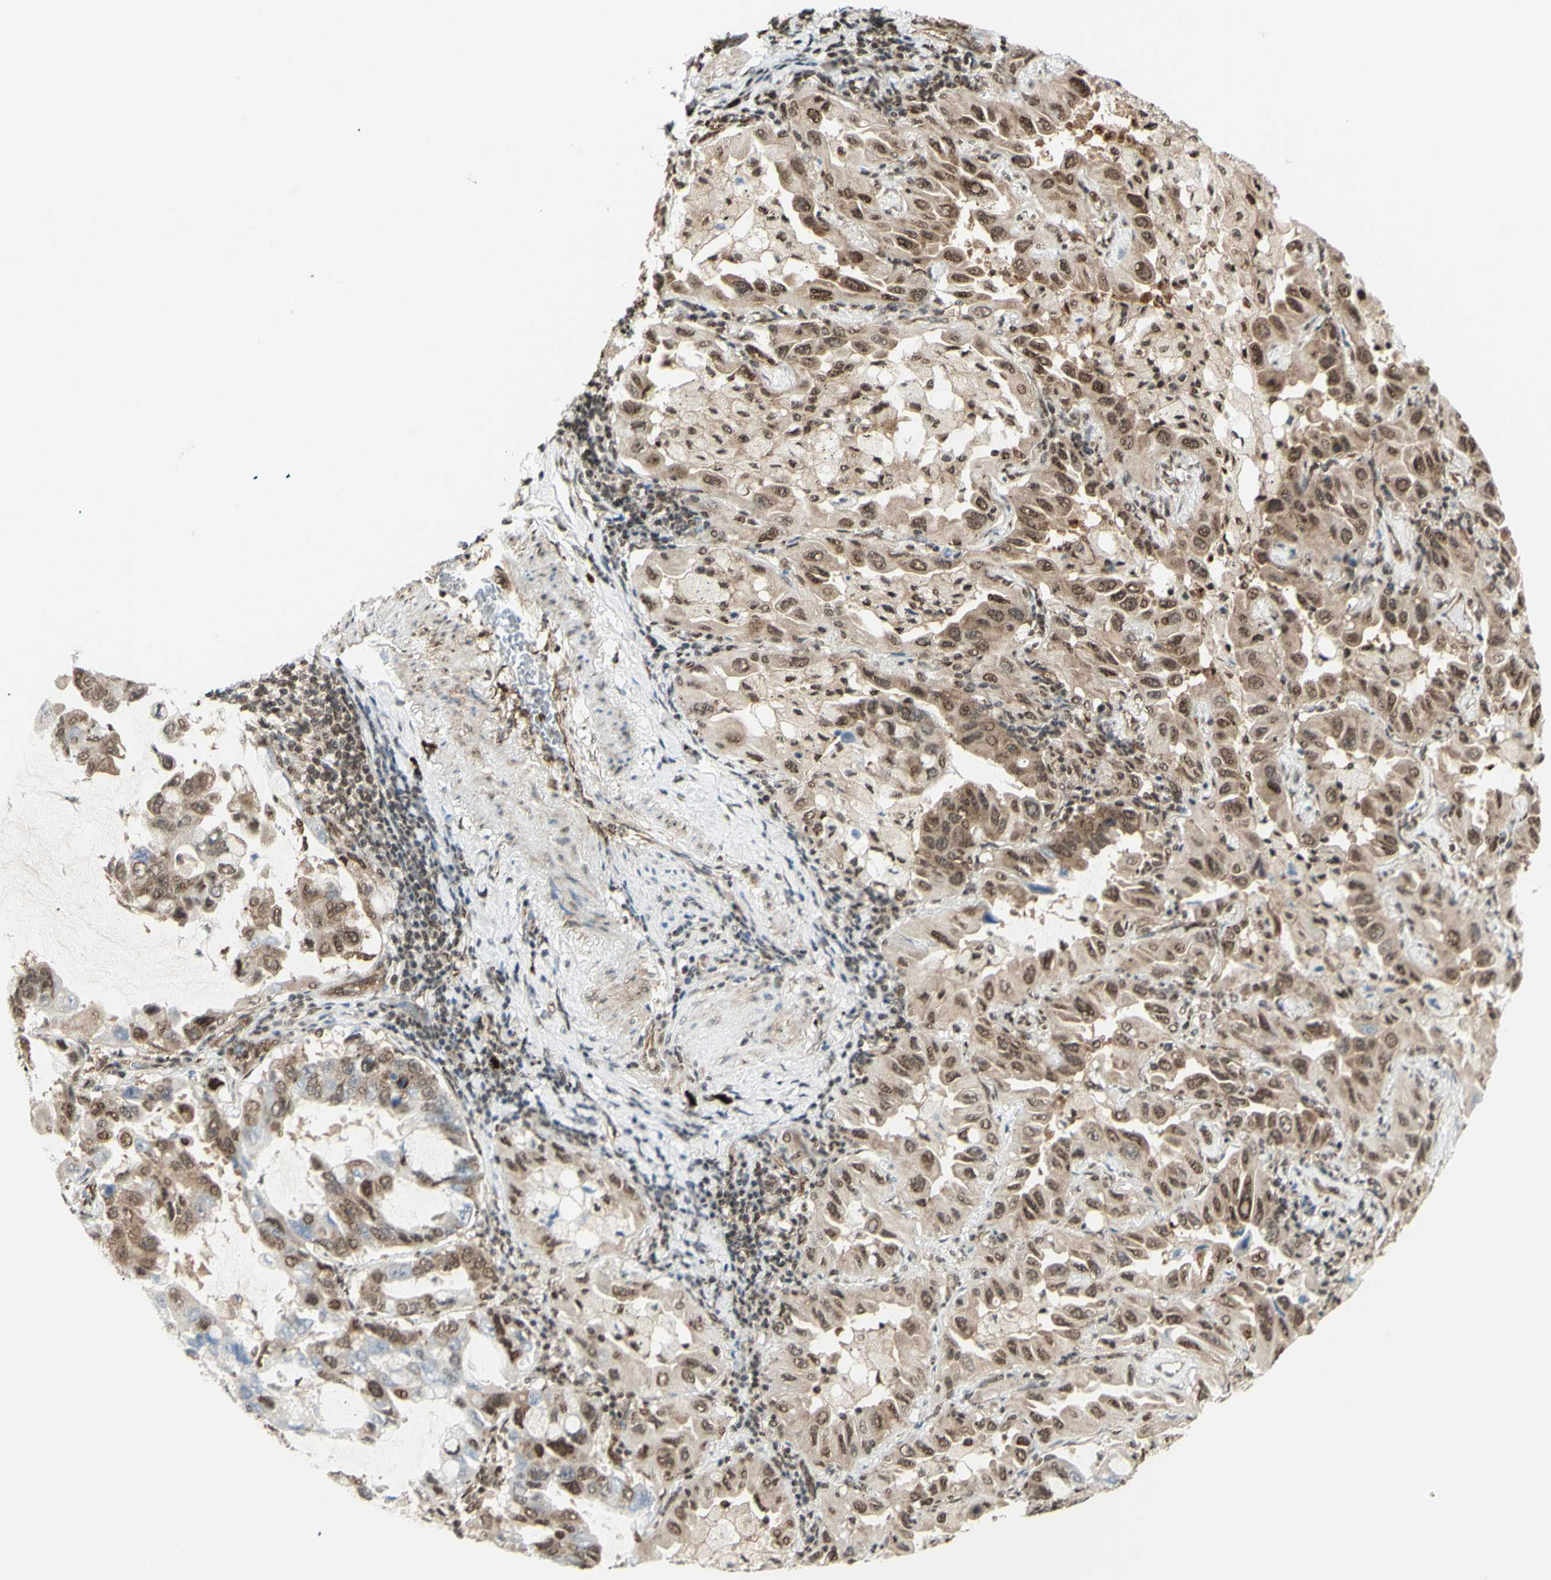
{"staining": {"intensity": "moderate", "quantity": ">75%", "location": "cytoplasmic/membranous,nuclear"}, "tissue": "lung cancer", "cell_type": "Tumor cells", "image_type": "cancer", "snomed": [{"axis": "morphology", "description": "Adenocarcinoma, NOS"}, {"axis": "topography", "description": "Lung"}], "caption": "Lung cancer (adenocarcinoma) was stained to show a protein in brown. There is medium levels of moderate cytoplasmic/membranous and nuclear expression in approximately >75% of tumor cells.", "gene": "ZMYM6", "patient": {"sex": "male", "age": 64}}